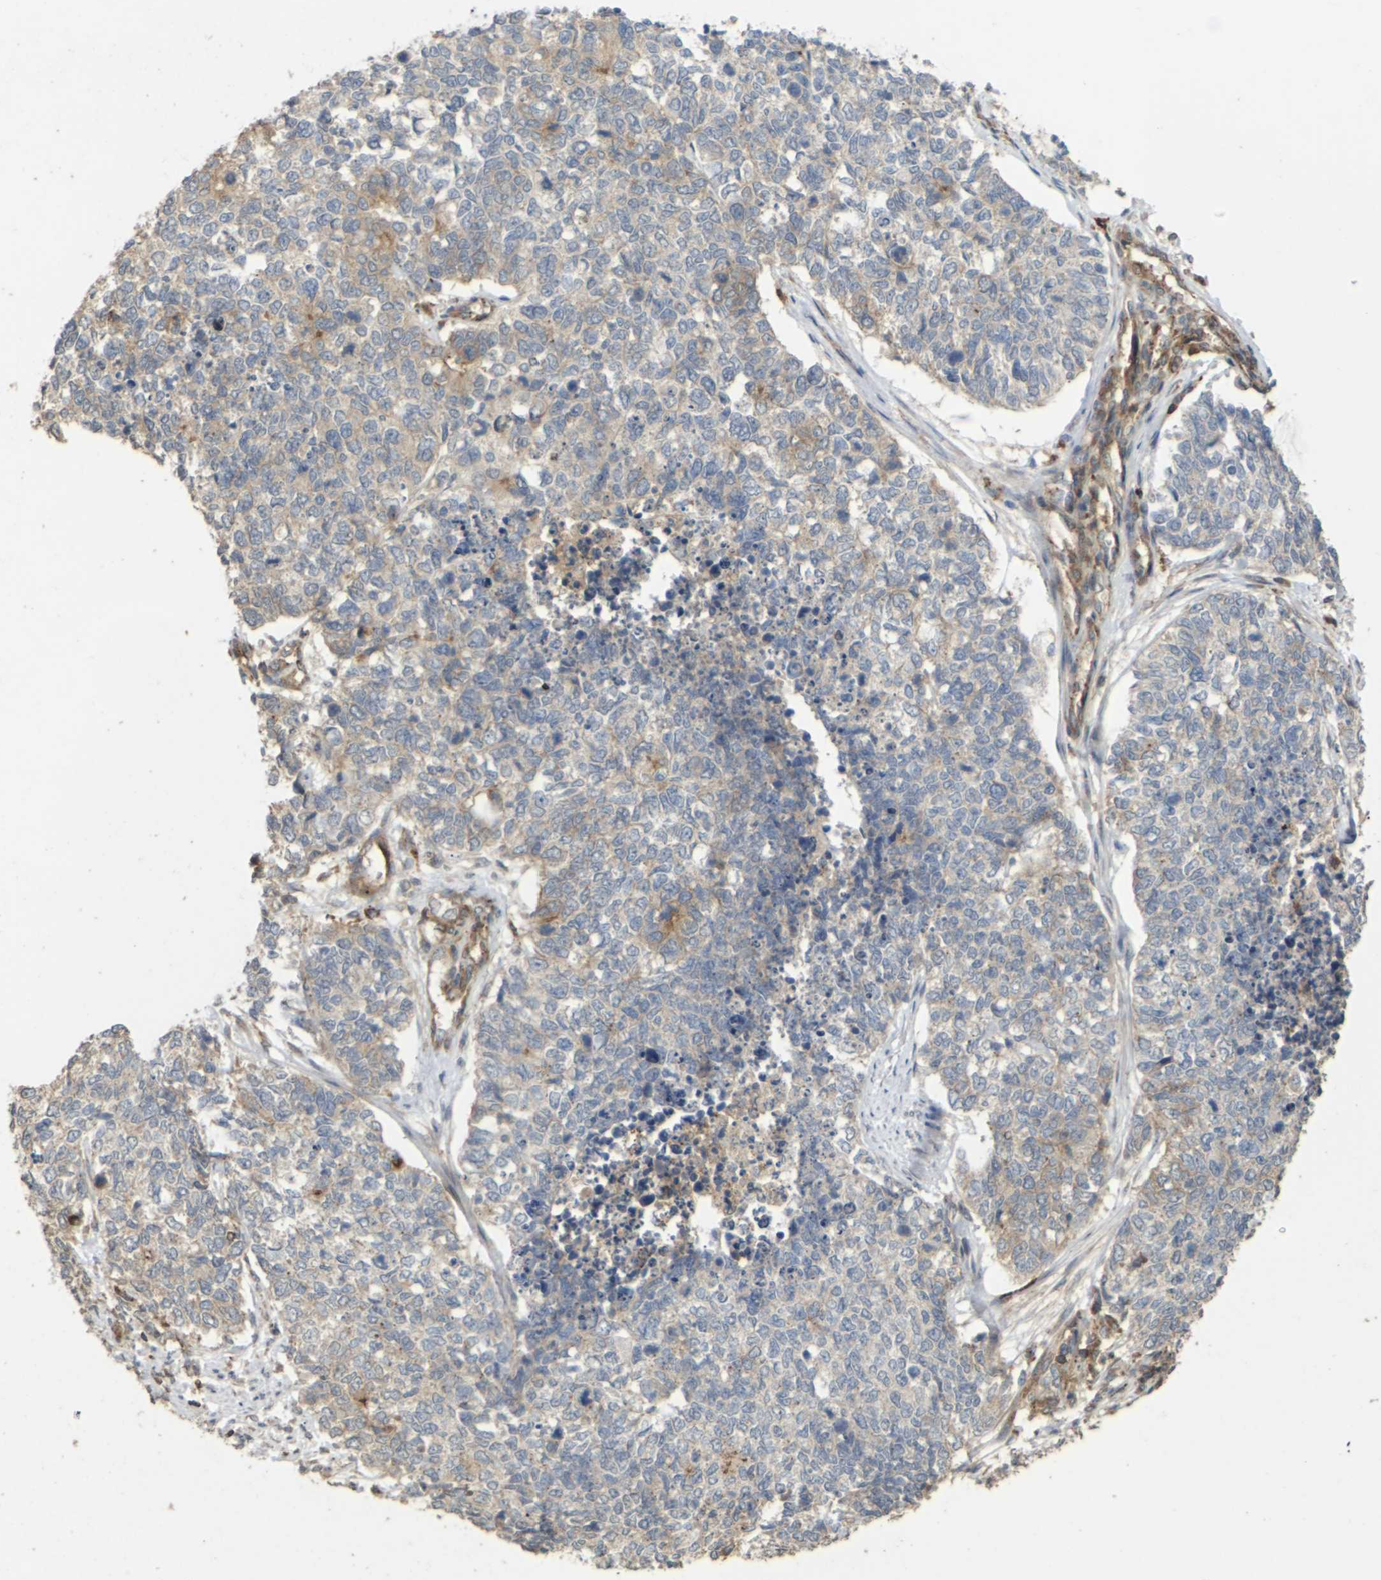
{"staining": {"intensity": "weak", "quantity": ">75%", "location": "cytoplasmic/membranous"}, "tissue": "cervical cancer", "cell_type": "Tumor cells", "image_type": "cancer", "snomed": [{"axis": "morphology", "description": "Squamous cell carcinoma, NOS"}, {"axis": "topography", "description": "Cervix"}], "caption": "Protein staining by immunohistochemistry exhibits weak cytoplasmic/membranous staining in about >75% of tumor cells in cervical cancer. (Stains: DAB (3,3'-diaminobenzidine) in brown, nuclei in blue, Microscopy: brightfield microscopy at high magnification).", "gene": "KSR1", "patient": {"sex": "female", "age": 63}}